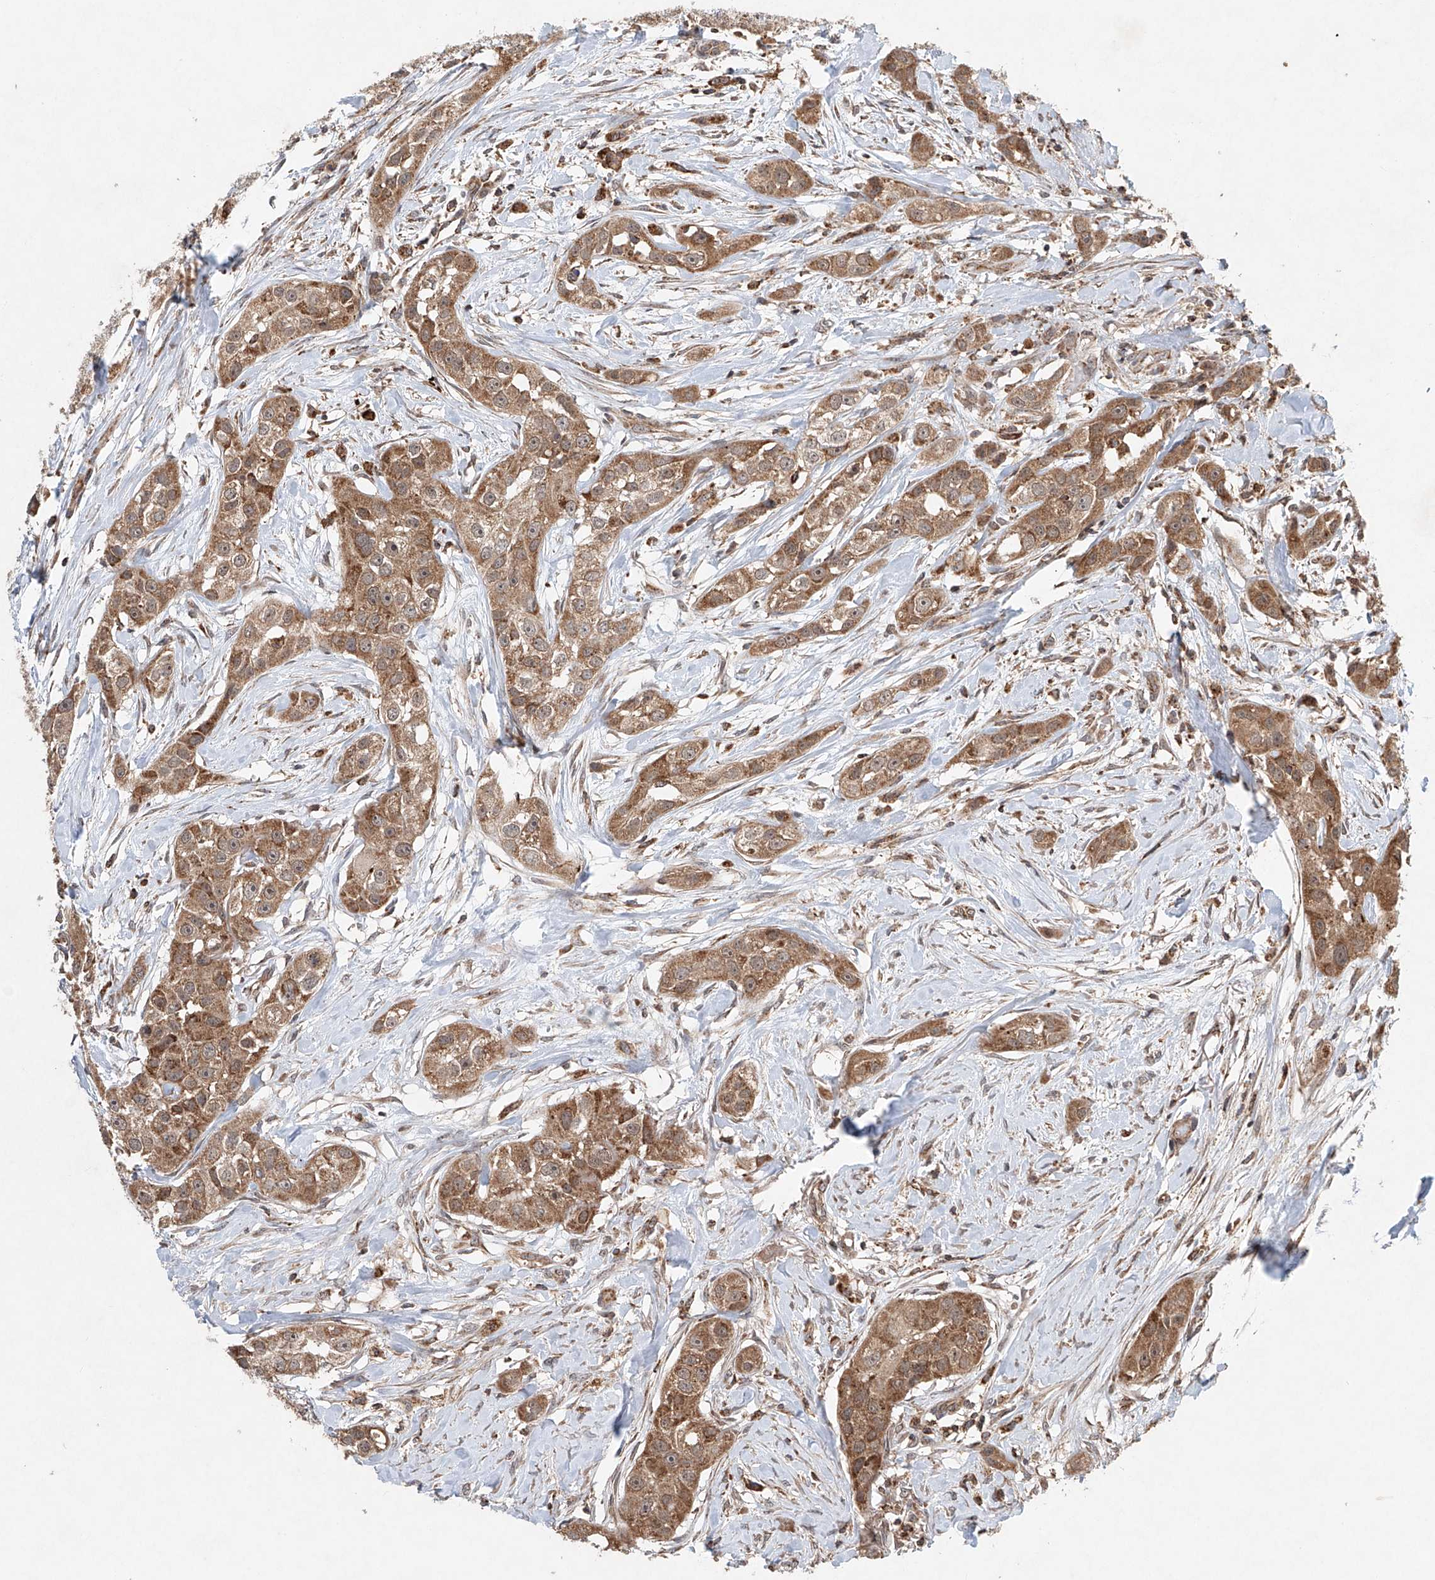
{"staining": {"intensity": "moderate", "quantity": ">75%", "location": "cytoplasmic/membranous"}, "tissue": "head and neck cancer", "cell_type": "Tumor cells", "image_type": "cancer", "snomed": [{"axis": "morphology", "description": "Normal tissue, NOS"}, {"axis": "morphology", "description": "Squamous cell carcinoma, NOS"}, {"axis": "topography", "description": "Skeletal muscle"}, {"axis": "topography", "description": "Head-Neck"}], "caption": "Head and neck squamous cell carcinoma stained for a protein exhibits moderate cytoplasmic/membranous positivity in tumor cells. The staining was performed using DAB to visualize the protein expression in brown, while the nuclei were stained in blue with hematoxylin (Magnification: 20x).", "gene": "DCAF11", "patient": {"sex": "male", "age": 51}}